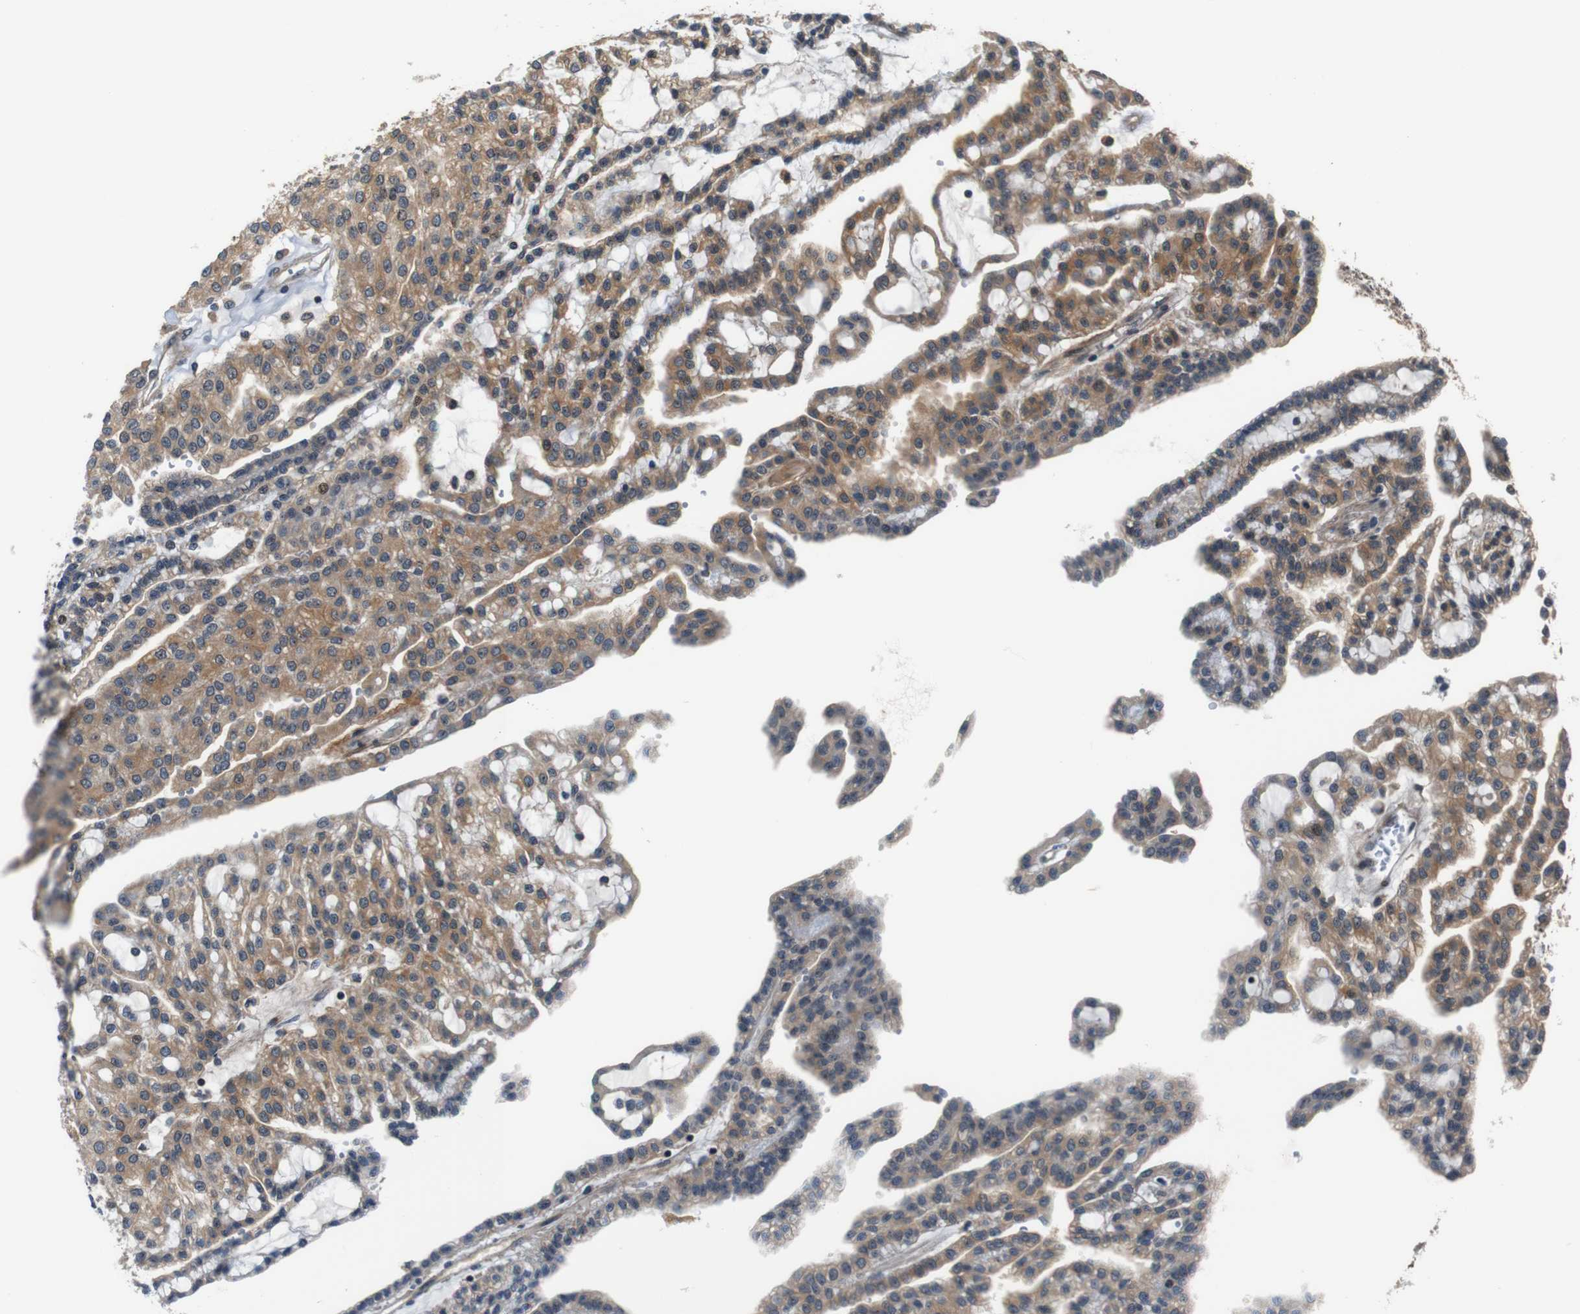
{"staining": {"intensity": "moderate", "quantity": ">75%", "location": "cytoplasmic/membranous"}, "tissue": "renal cancer", "cell_type": "Tumor cells", "image_type": "cancer", "snomed": [{"axis": "morphology", "description": "Adenocarcinoma, NOS"}, {"axis": "topography", "description": "Kidney"}], "caption": "Renal cancer stained for a protein (brown) reveals moderate cytoplasmic/membranous positive positivity in about >75% of tumor cells.", "gene": "LRP4", "patient": {"sex": "male", "age": 63}}